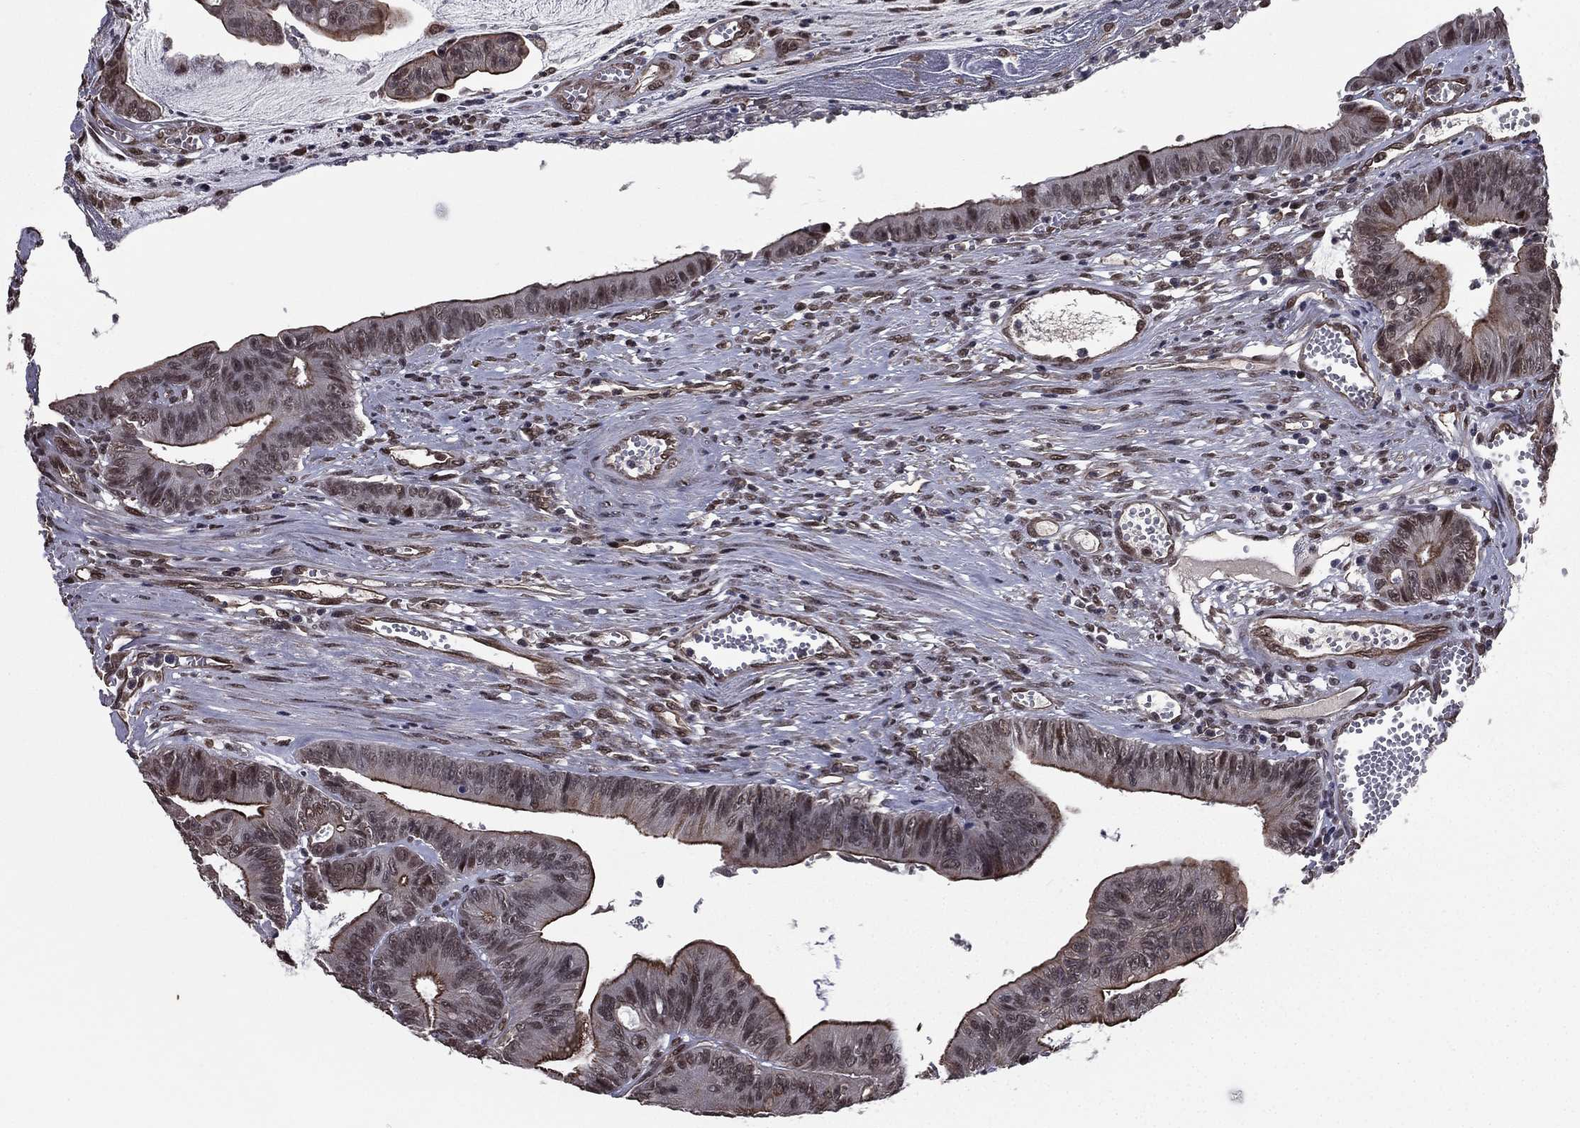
{"staining": {"intensity": "moderate", "quantity": "25%-75%", "location": "cytoplasmic/membranous"}, "tissue": "colorectal cancer", "cell_type": "Tumor cells", "image_type": "cancer", "snomed": [{"axis": "morphology", "description": "Adenocarcinoma, NOS"}, {"axis": "topography", "description": "Colon"}], "caption": "About 25%-75% of tumor cells in human colorectal cancer (adenocarcinoma) show moderate cytoplasmic/membranous protein staining as visualized by brown immunohistochemical staining.", "gene": "RARB", "patient": {"sex": "female", "age": 69}}